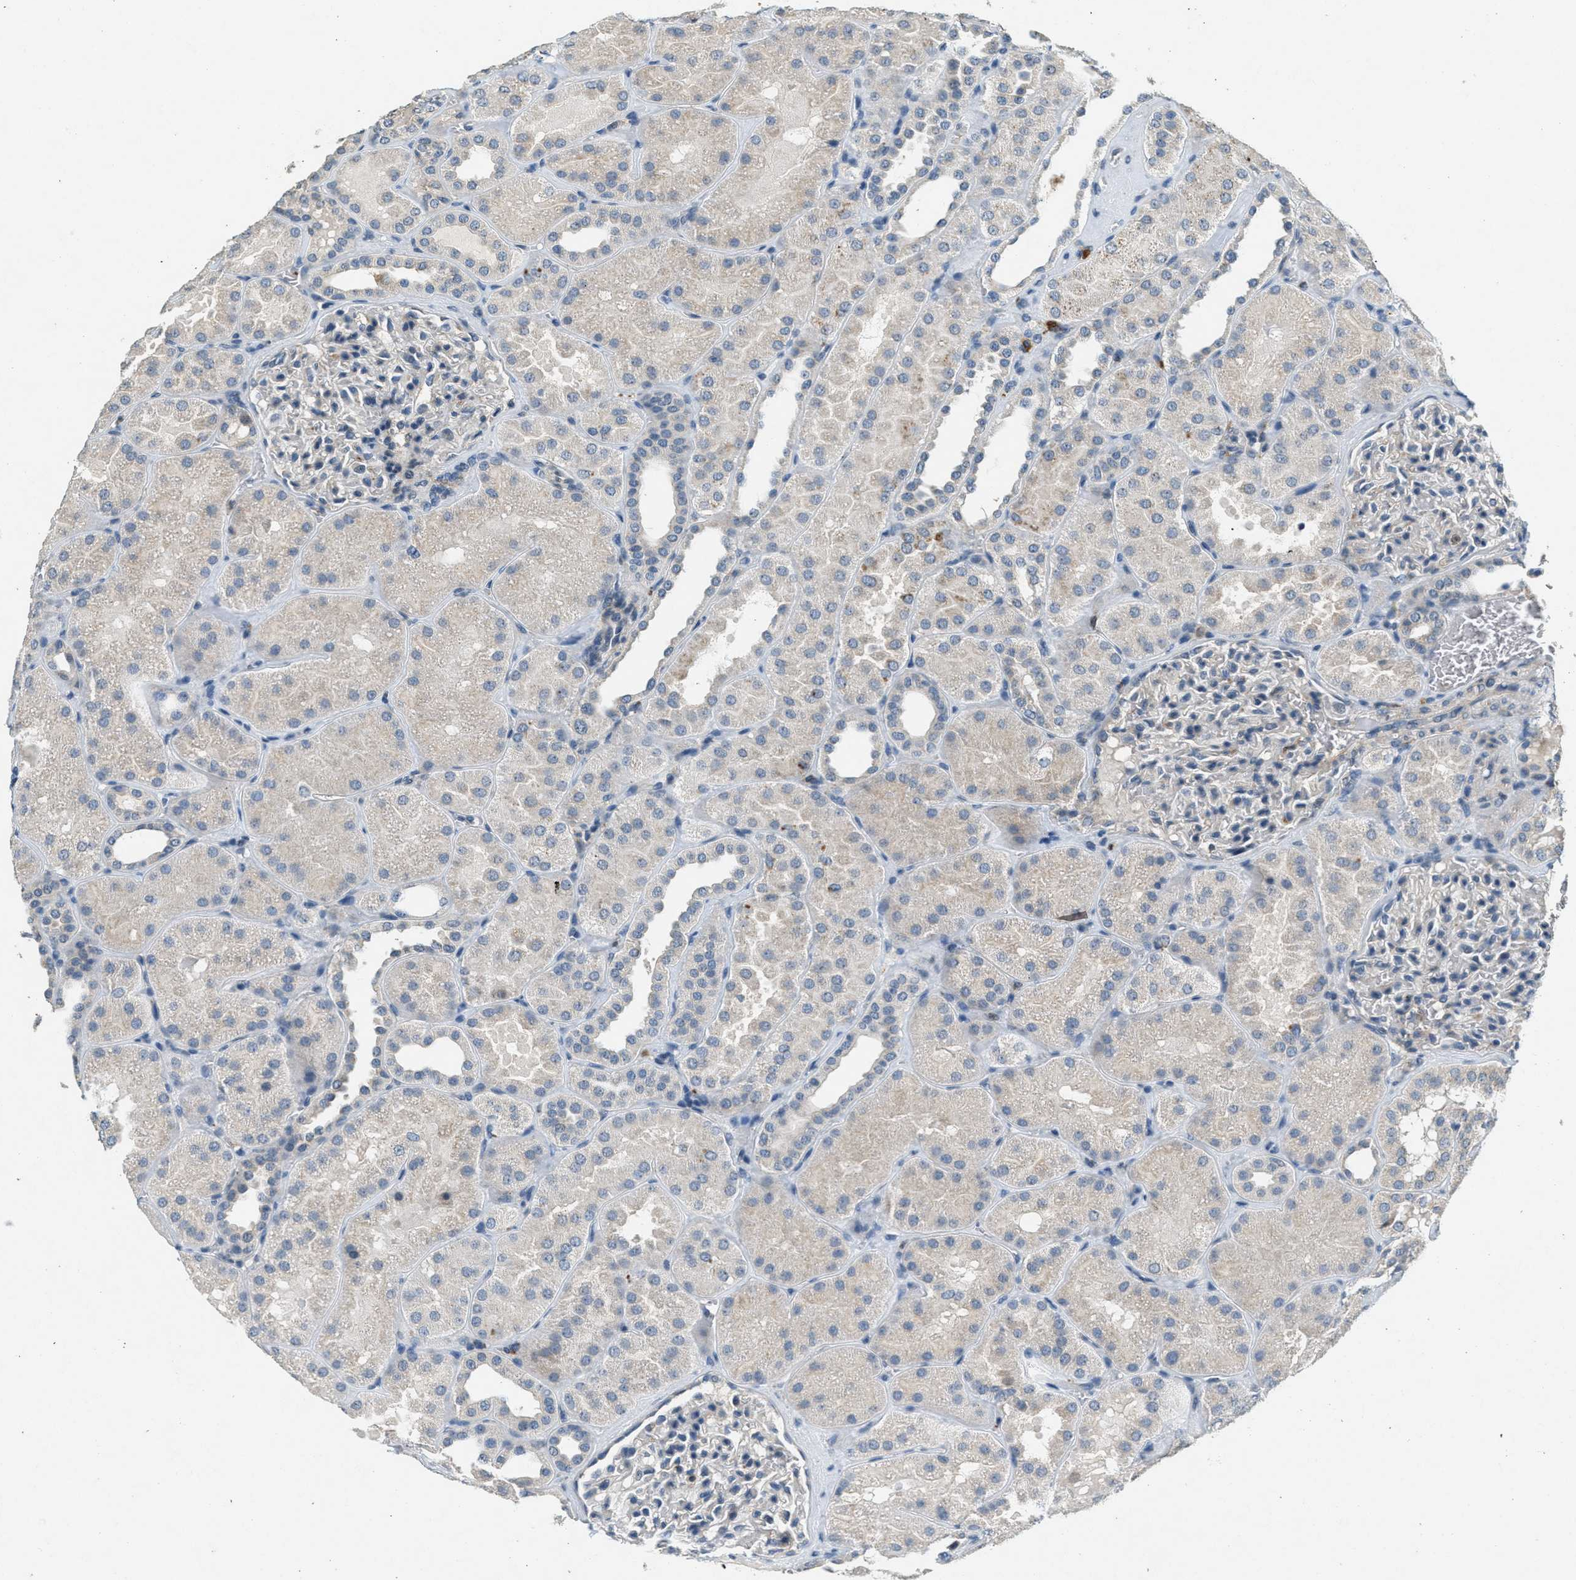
{"staining": {"intensity": "negative", "quantity": "none", "location": "none"}, "tissue": "kidney", "cell_type": "Cells in glomeruli", "image_type": "normal", "snomed": [{"axis": "morphology", "description": "Normal tissue, NOS"}, {"axis": "topography", "description": "Kidney"}], "caption": "DAB (3,3'-diaminobenzidine) immunohistochemical staining of unremarkable human kidney exhibits no significant expression in cells in glomeruli.", "gene": "RAB3D", "patient": {"sex": "male", "age": 28}}